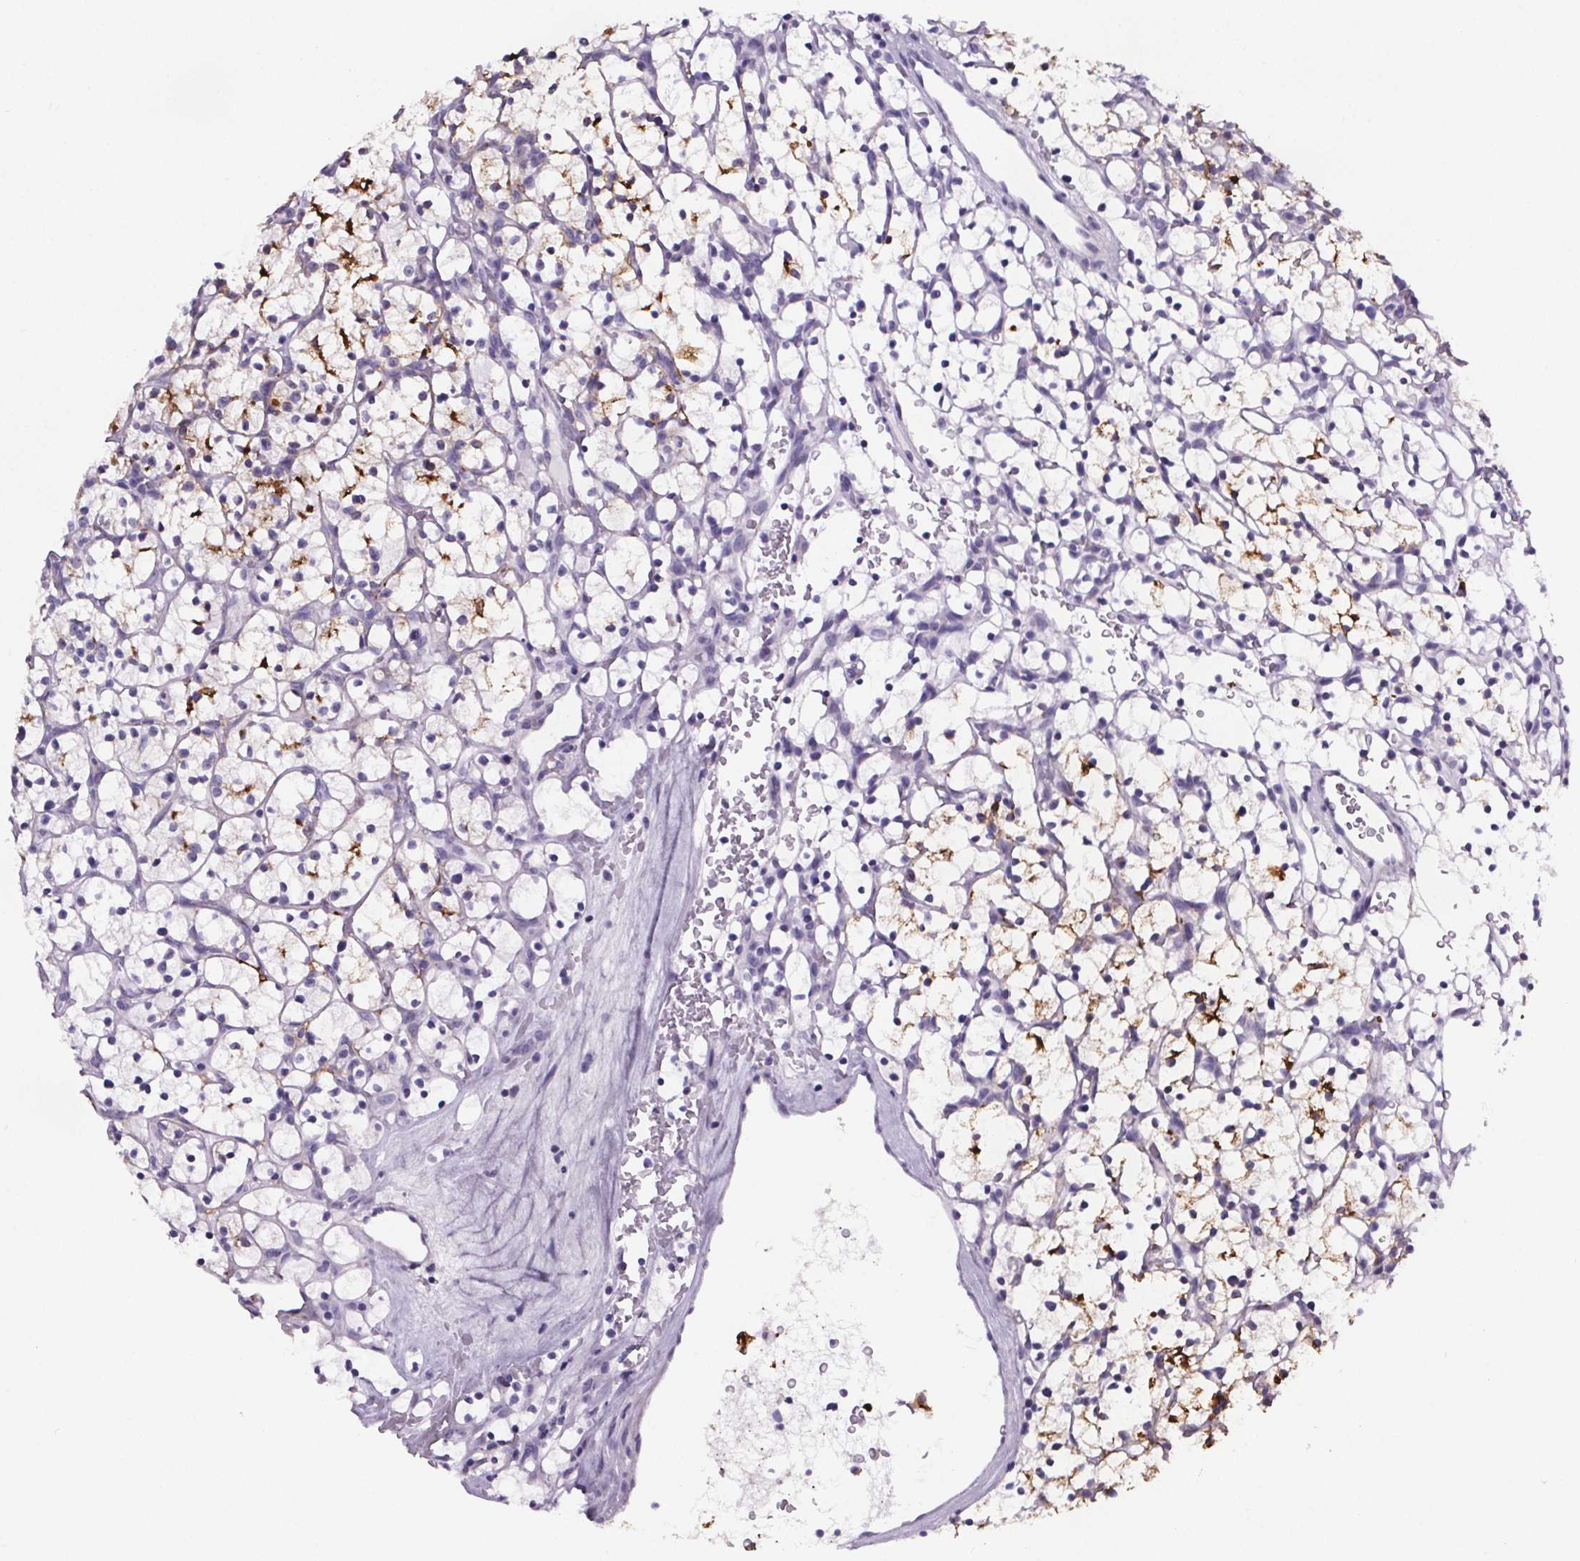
{"staining": {"intensity": "moderate", "quantity": "<25%", "location": "cytoplasmic/membranous"}, "tissue": "renal cancer", "cell_type": "Tumor cells", "image_type": "cancer", "snomed": [{"axis": "morphology", "description": "Adenocarcinoma, NOS"}, {"axis": "topography", "description": "Kidney"}], "caption": "Moderate cytoplasmic/membranous expression for a protein is seen in approximately <25% of tumor cells of adenocarcinoma (renal) using IHC.", "gene": "CUBN", "patient": {"sex": "female", "age": 64}}